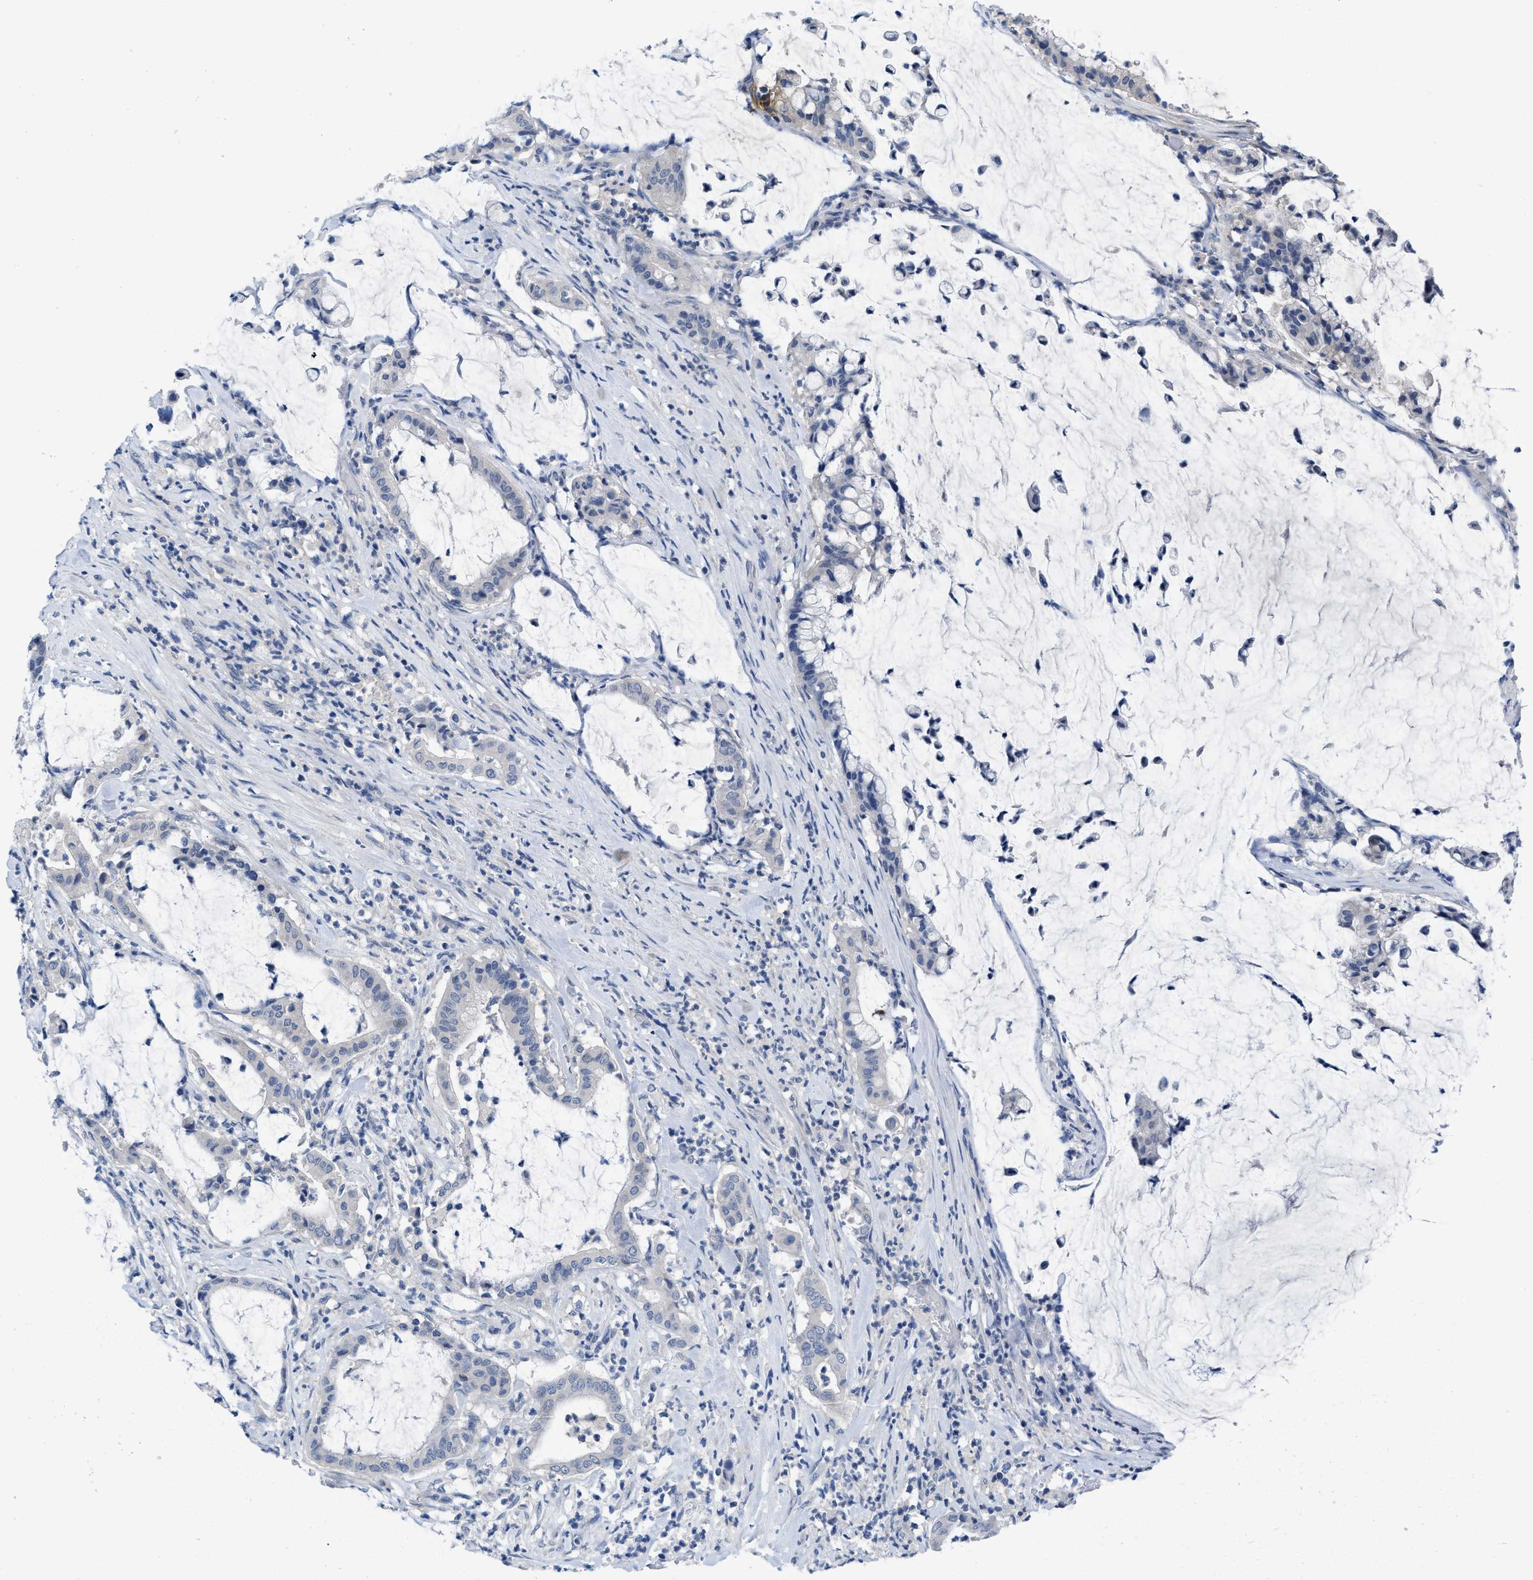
{"staining": {"intensity": "negative", "quantity": "none", "location": "none"}, "tissue": "pancreatic cancer", "cell_type": "Tumor cells", "image_type": "cancer", "snomed": [{"axis": "morphology", "description": "Adenocarcinoma, NOS"}, {"axis": "topography", "description": "Pancreas"}], "caption": "Protein analysis of pancreatic adenocarcinoma reveals no significant expression in tumor cells. The staining was performed using DAB to visualize the protein expression in brown, while the nuclei were stained in blue with hematoxylin (Magnification: 20x).", "gene": "PYY", "patient": {"sex": "male", "age": 41}}